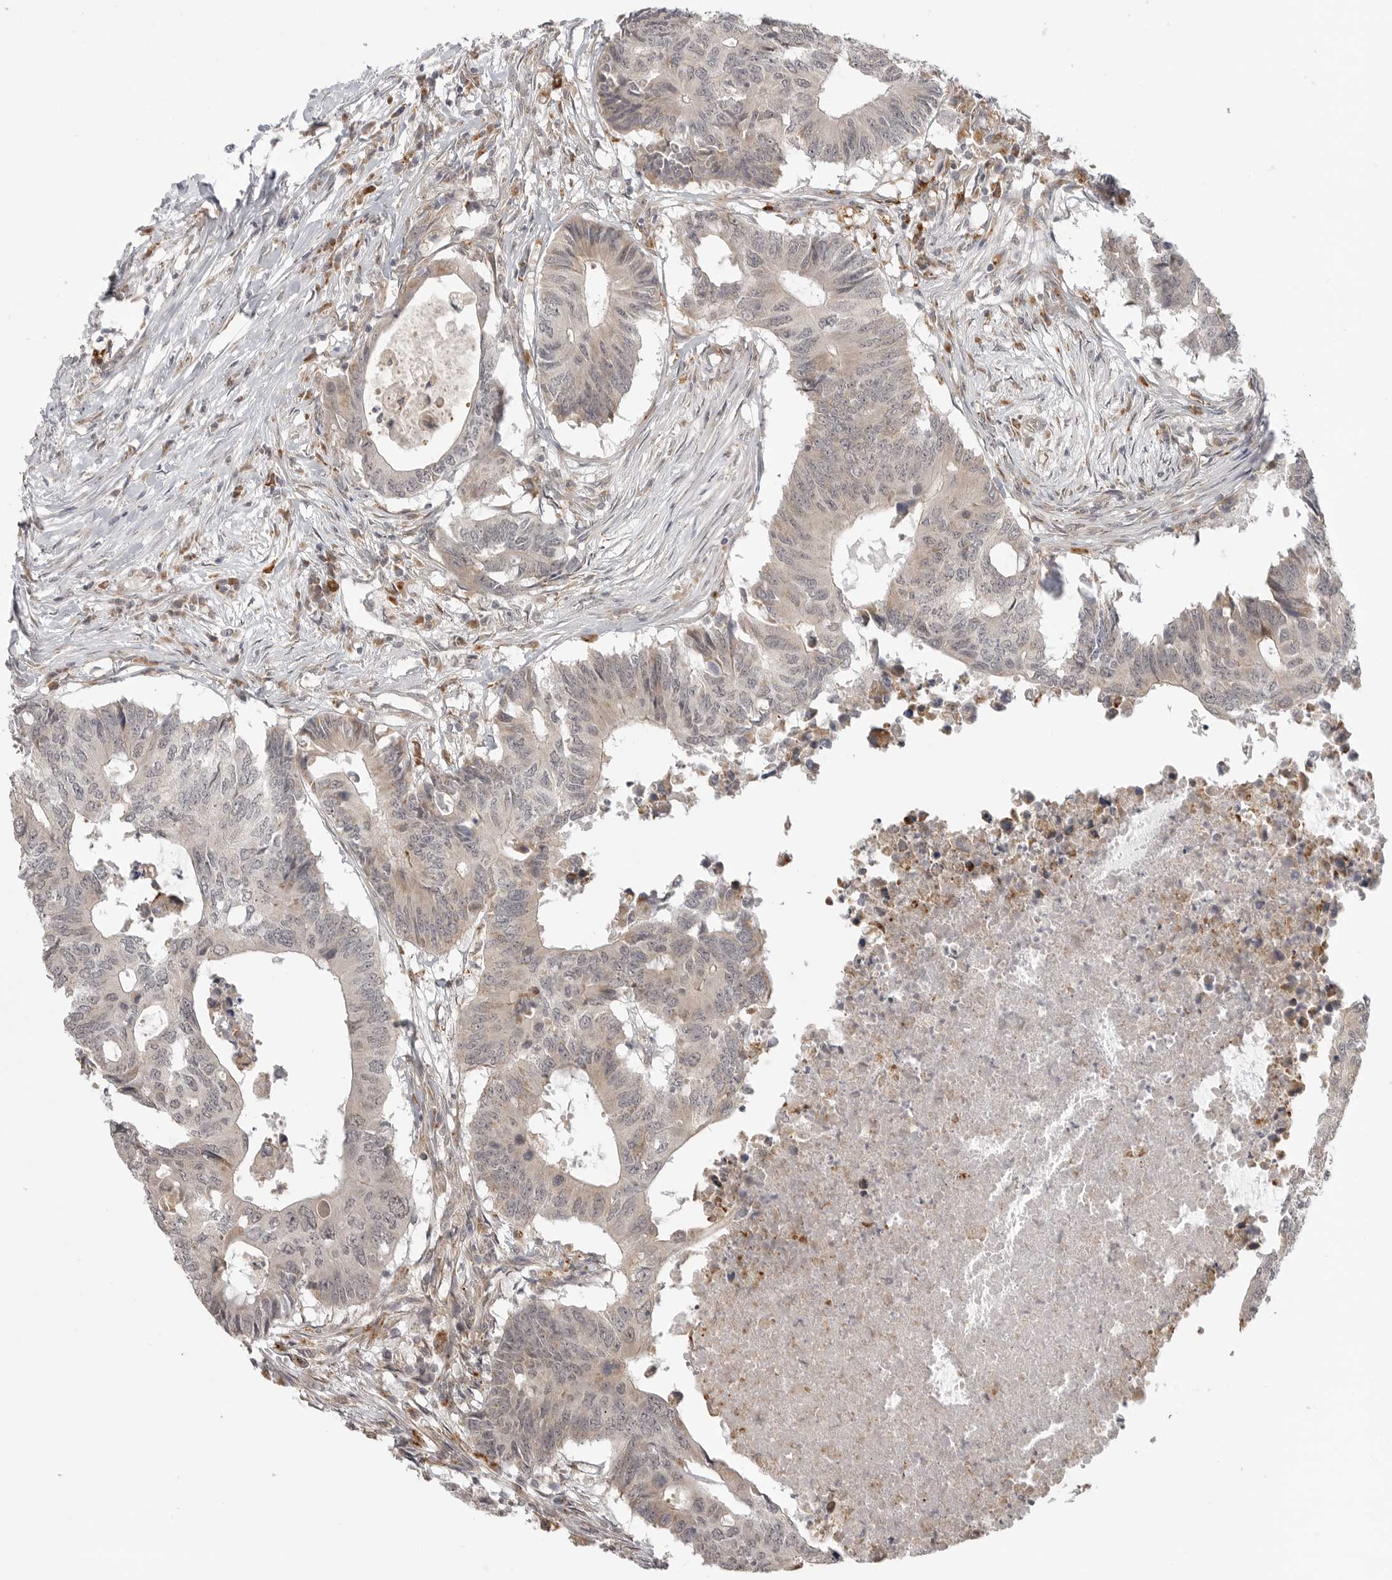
{"staining": {"intensity": "negative", "quantity": "none", "location": "none"}, "tissue": "colorectal cancer", "cell_type": "Tumor cells", "image_type": "cancer", "snomed": [{"axis": "morphology", "description": "Adenocarcinoma, NOS"}, {"axis": "topography", "description": "Colon"}], "caption": "An image of colorectal cancer (adenocarcinoma) stained for a protein reveals no brown staining in tumor cells.", "gene": "KALRN", "patient": {"sex": "male", "age": 71}}